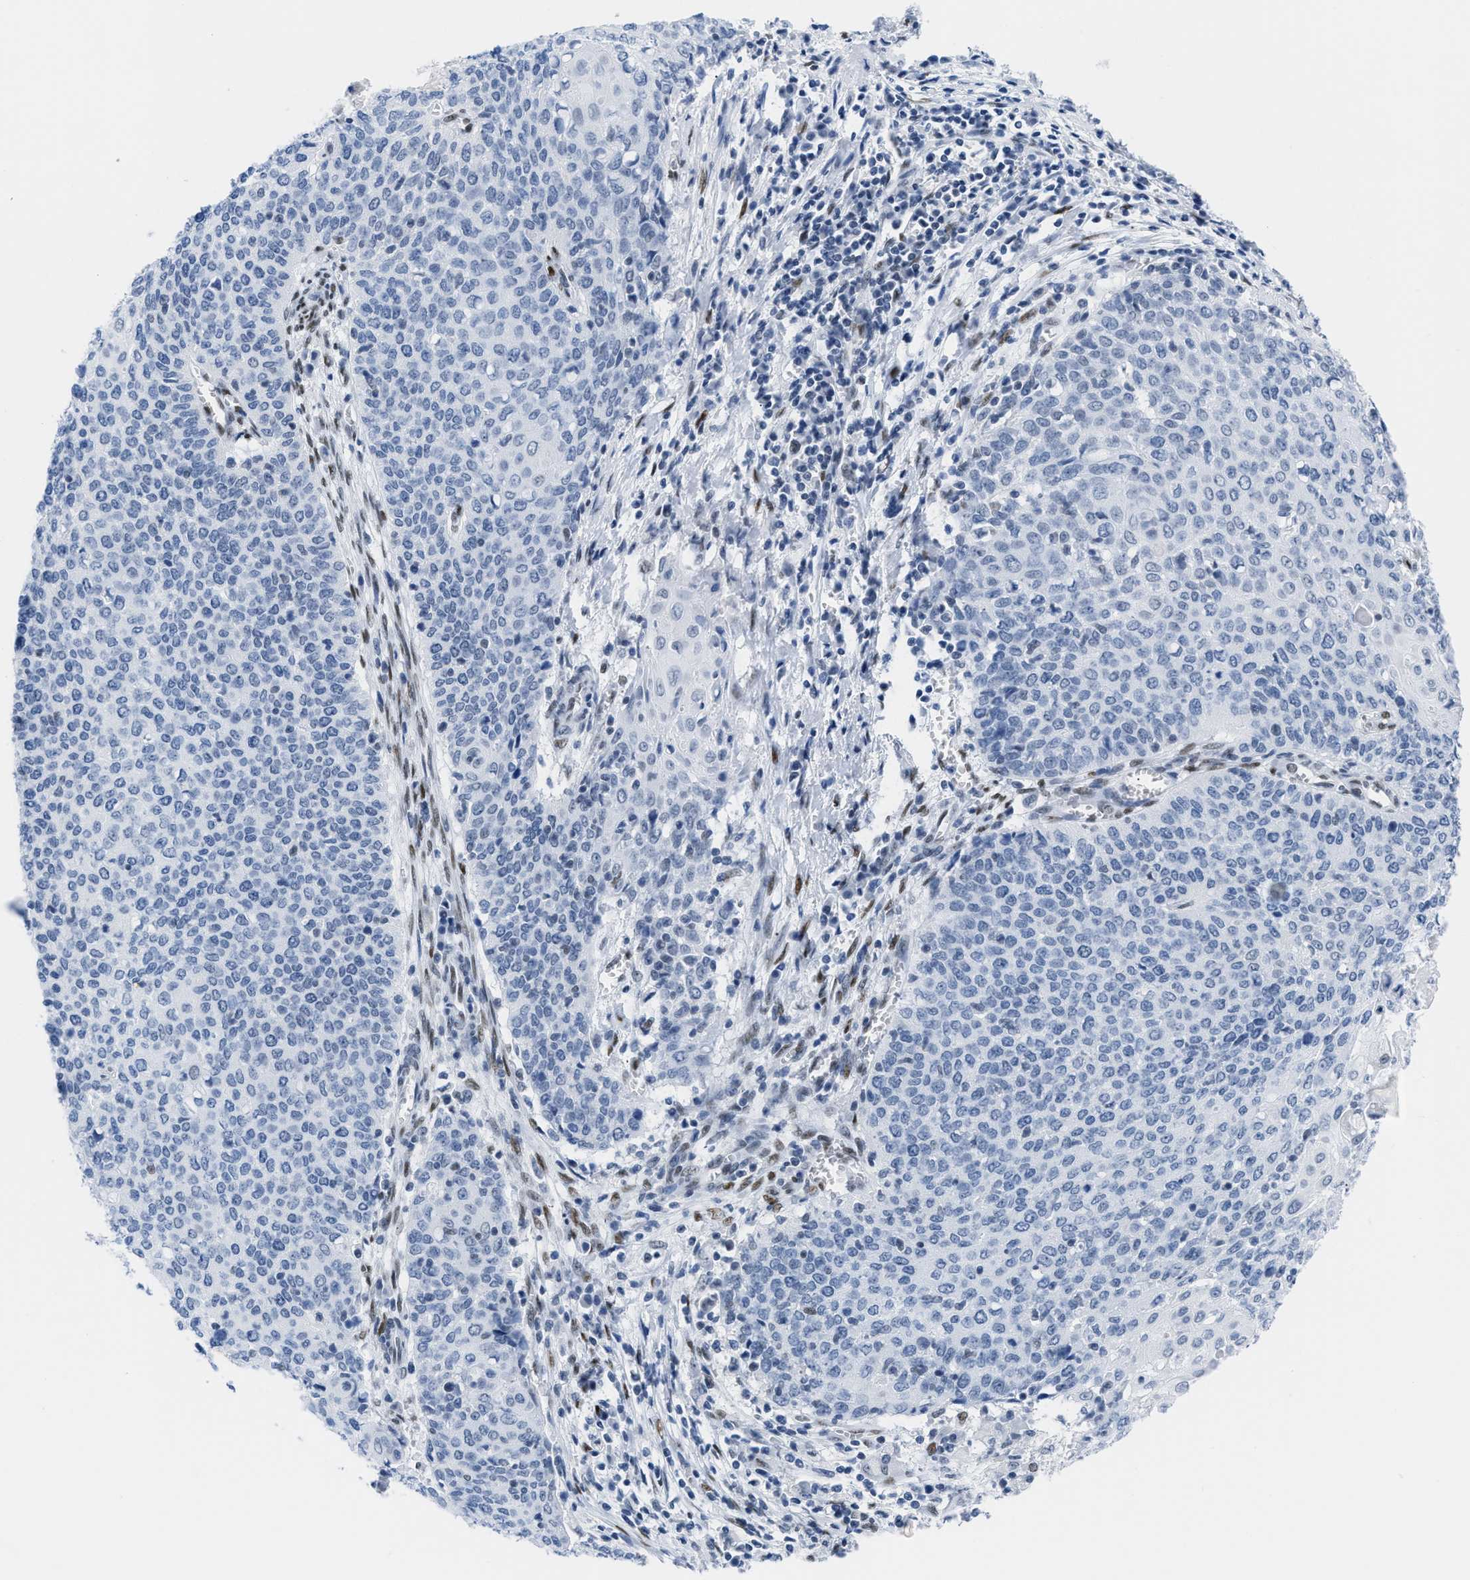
{"staining": {"intensity": "negative", "quantity": "none", "location": "none"}, "tissue": "cervical cancer", "cell_type": "Tumor cells", "image_type": "cancer", "snomed": [{"axis": "morphology", "description": "Squamous cell carcinoma, NOS"}, {"axis": "topography", "description": "Cervix"}], "caption": "Tumor cells show no significant staining in squamous cell carcinoma (cervical).", "gene": "CTBP1", "patient": {"sex": "female", "age": 39}}